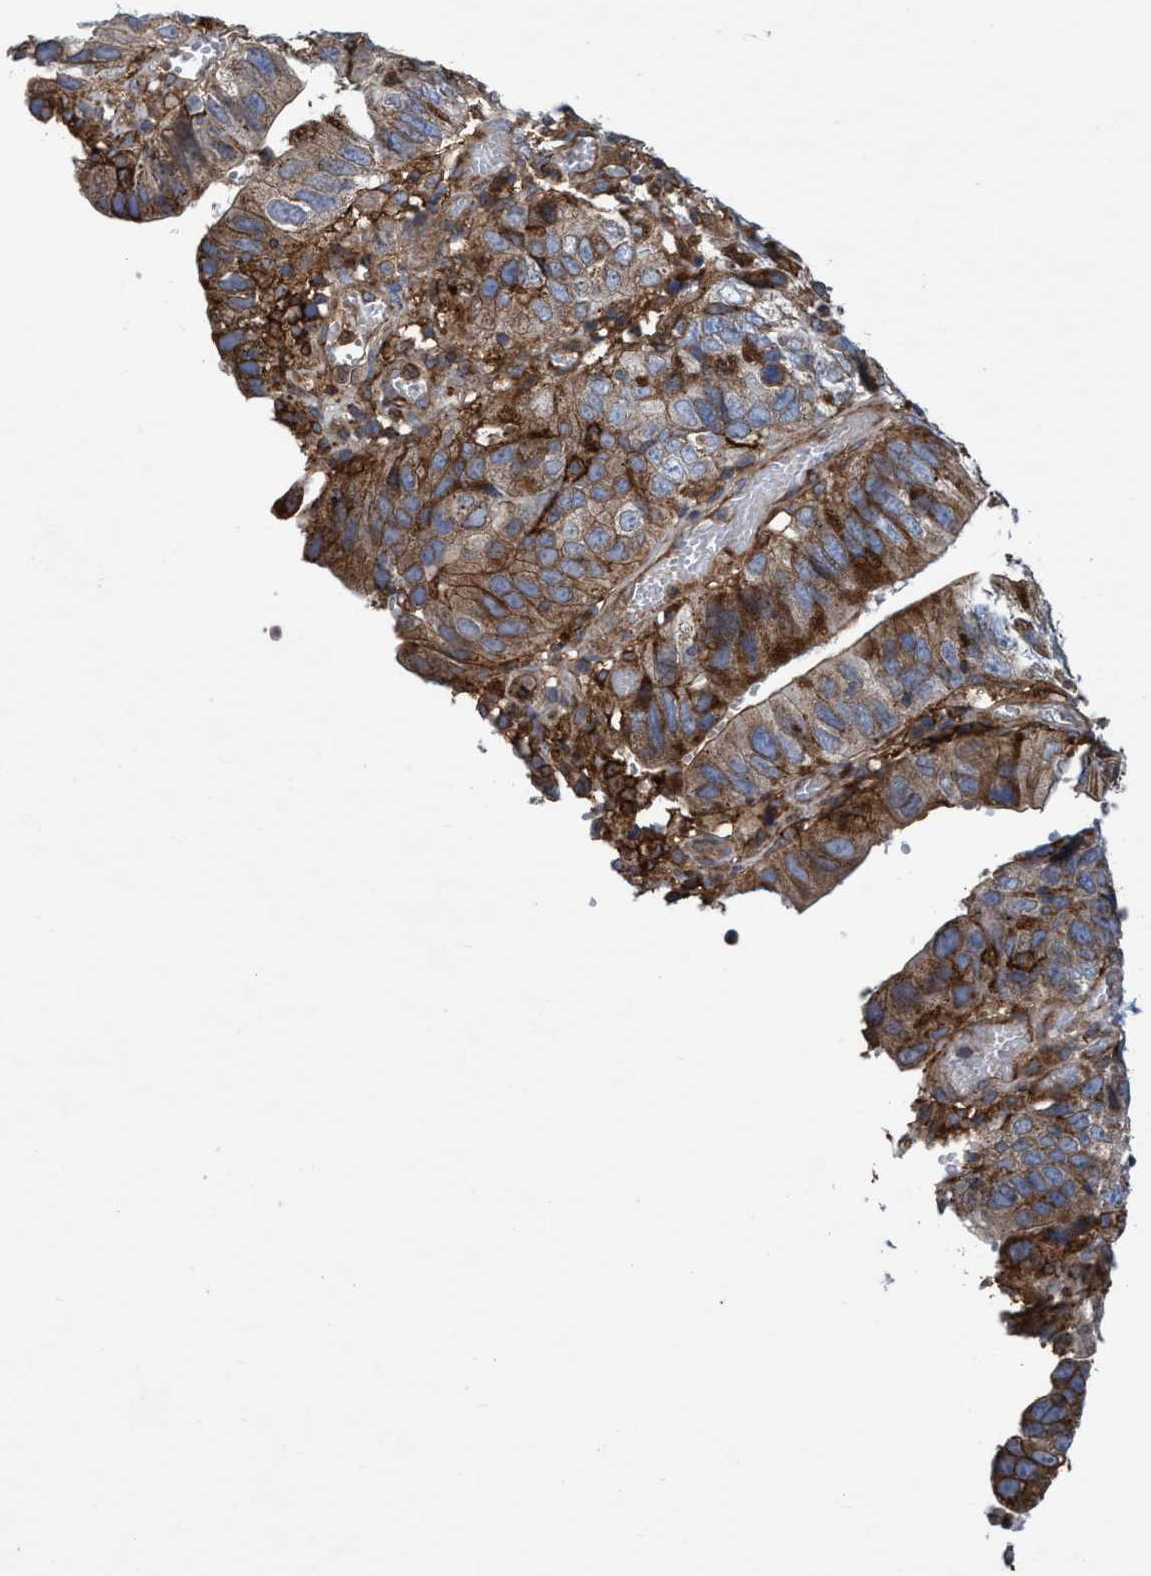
{"staining": {"intensity": "strong", "quantity": ">75%", "location": "cytoplasmic/membranous"}, "tissue": "stomach cancer", "cell_type": "Tumor cells", "image_type": "cancer", "snomed": [{"axis": "morphology", "description": "Adenocarcinoma, NOS"}, {"axis": "topography", "description": "Stomach"}], "caption": "Human stomach adenocarcinoma stained with a brown dye displays strong cytoplasmic/membranous positive positivity in about >75% of tumor cells.", "gene": "SLC16A3", "patient": {"sex": "male", "age": 59}}